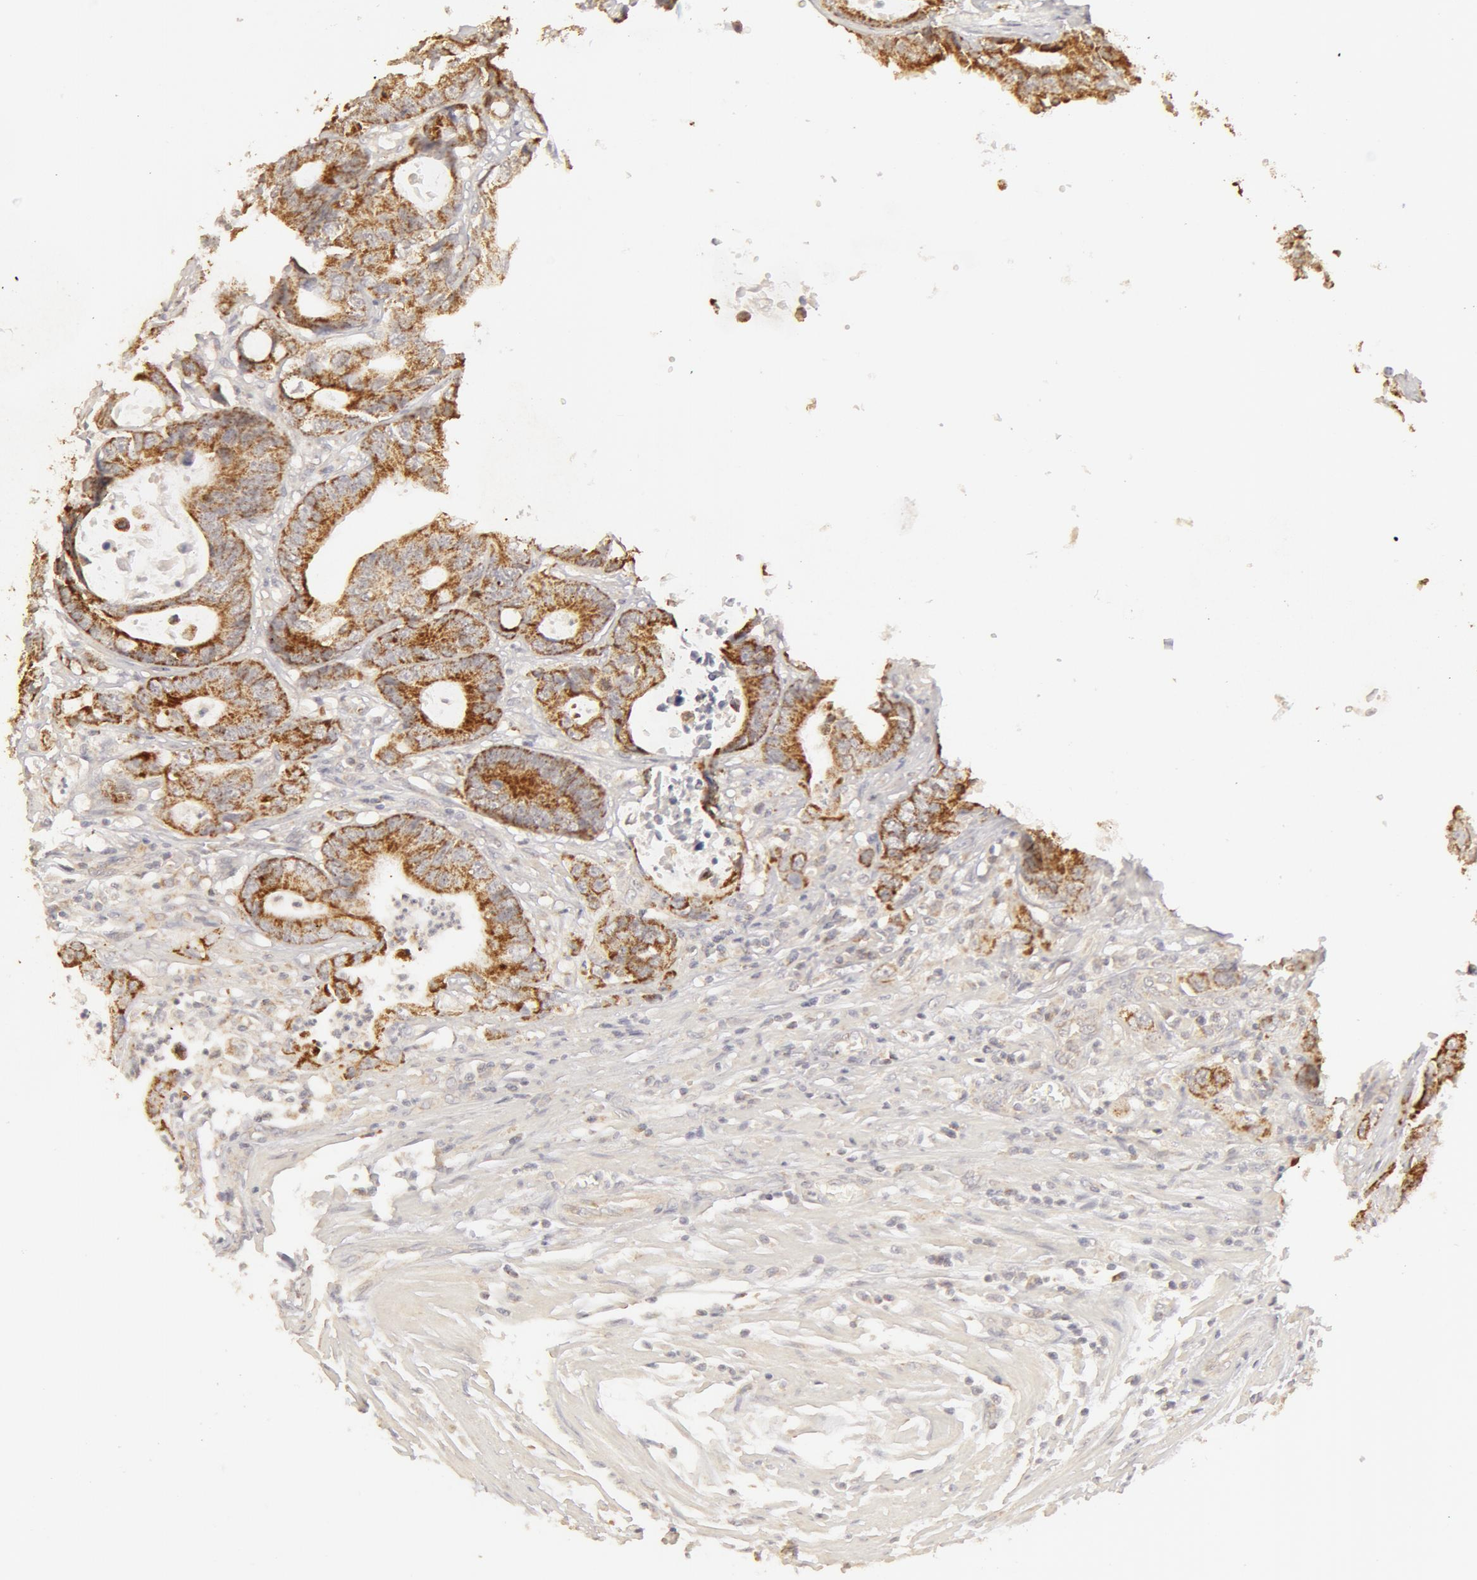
{"staining": {"intensity": "moderate", "quantity": "25%-75%", "location": "cytoplasmic/membranous"}, "tissue": "colorectal cancer", "cell_type": "Tumor cells", "image_type": "cancer", "snomed": [{"axis": "morphology", "description": "Adenocarcinoma, NOS"}, {"axis": "topography", "description": "Rectum"}], "caption": "Tumor cells show medium levels of moderate cytoplasmic/membranous positivity in approximately 25%-75% of cells in human colorectal cancer (adenocarcinoma).", "gene": "ADPRH", "patient": {"sex": "female", "age": 98}}